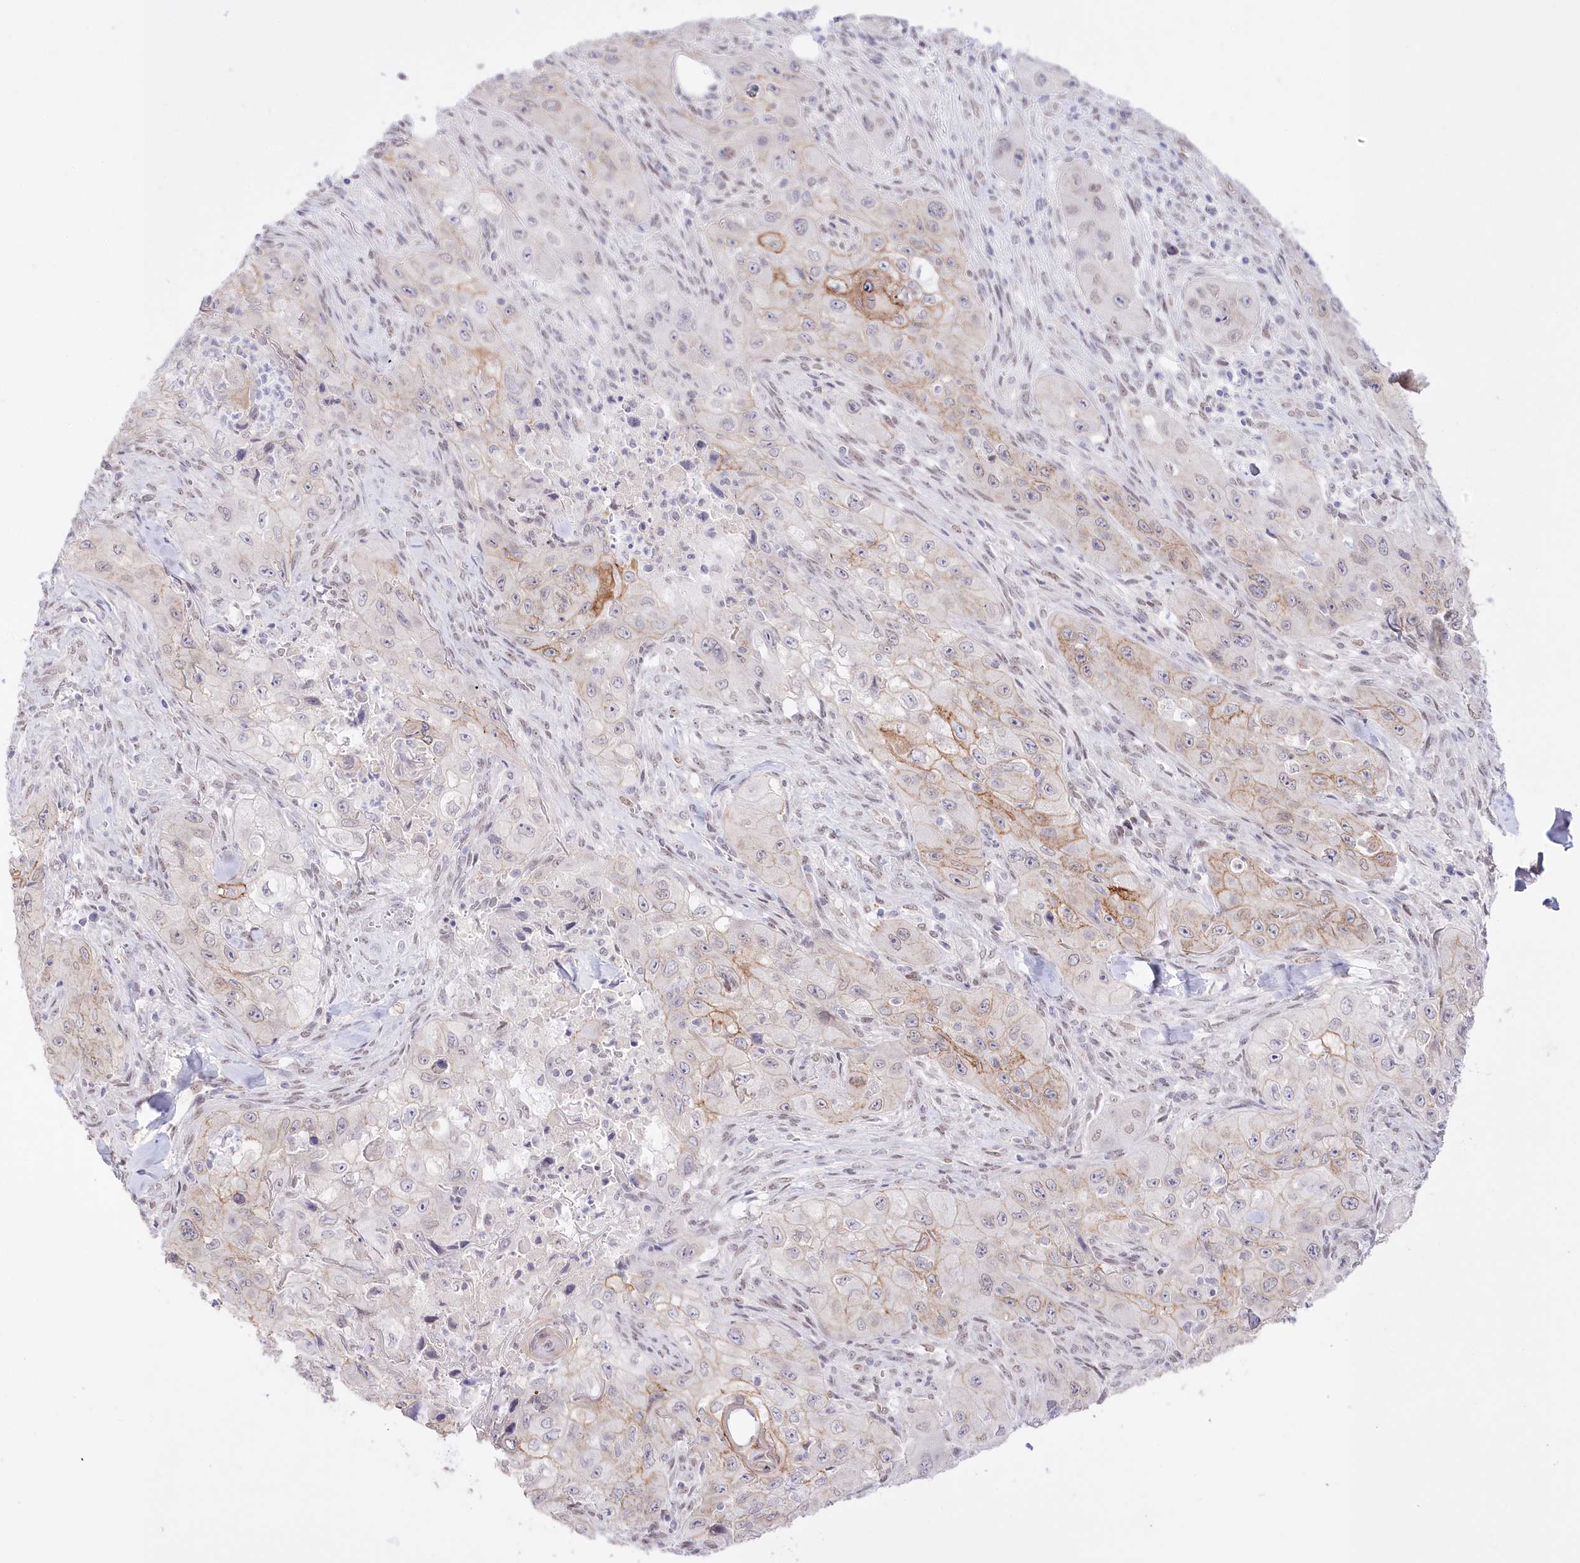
{"staining": {"intensity": "moderate", "quantity": "<25%", "location": "cytoplasmic/membranous"}, "tissue": "skin cancer", "cell_type": "Tumor cells", "image_type": "cancer", "snomed": [{"axis": "morphology", "description": "Squamous cell carcinoma, NOS"}, {"axis": "topography", "description": "Skin"}, {"axis": "topography", "description": "Subcutis"}], "caption": "Brown immunohistochemical staining in skin squamous cell carcinoma shows moderate cytoplasmic/membranous positivity in about <25% of tumor cells. (DAB IHC with brightfield microscopy, high magnification).", "gene": "SLC39A10", "patient": {"sex": "male", "age": 73}}